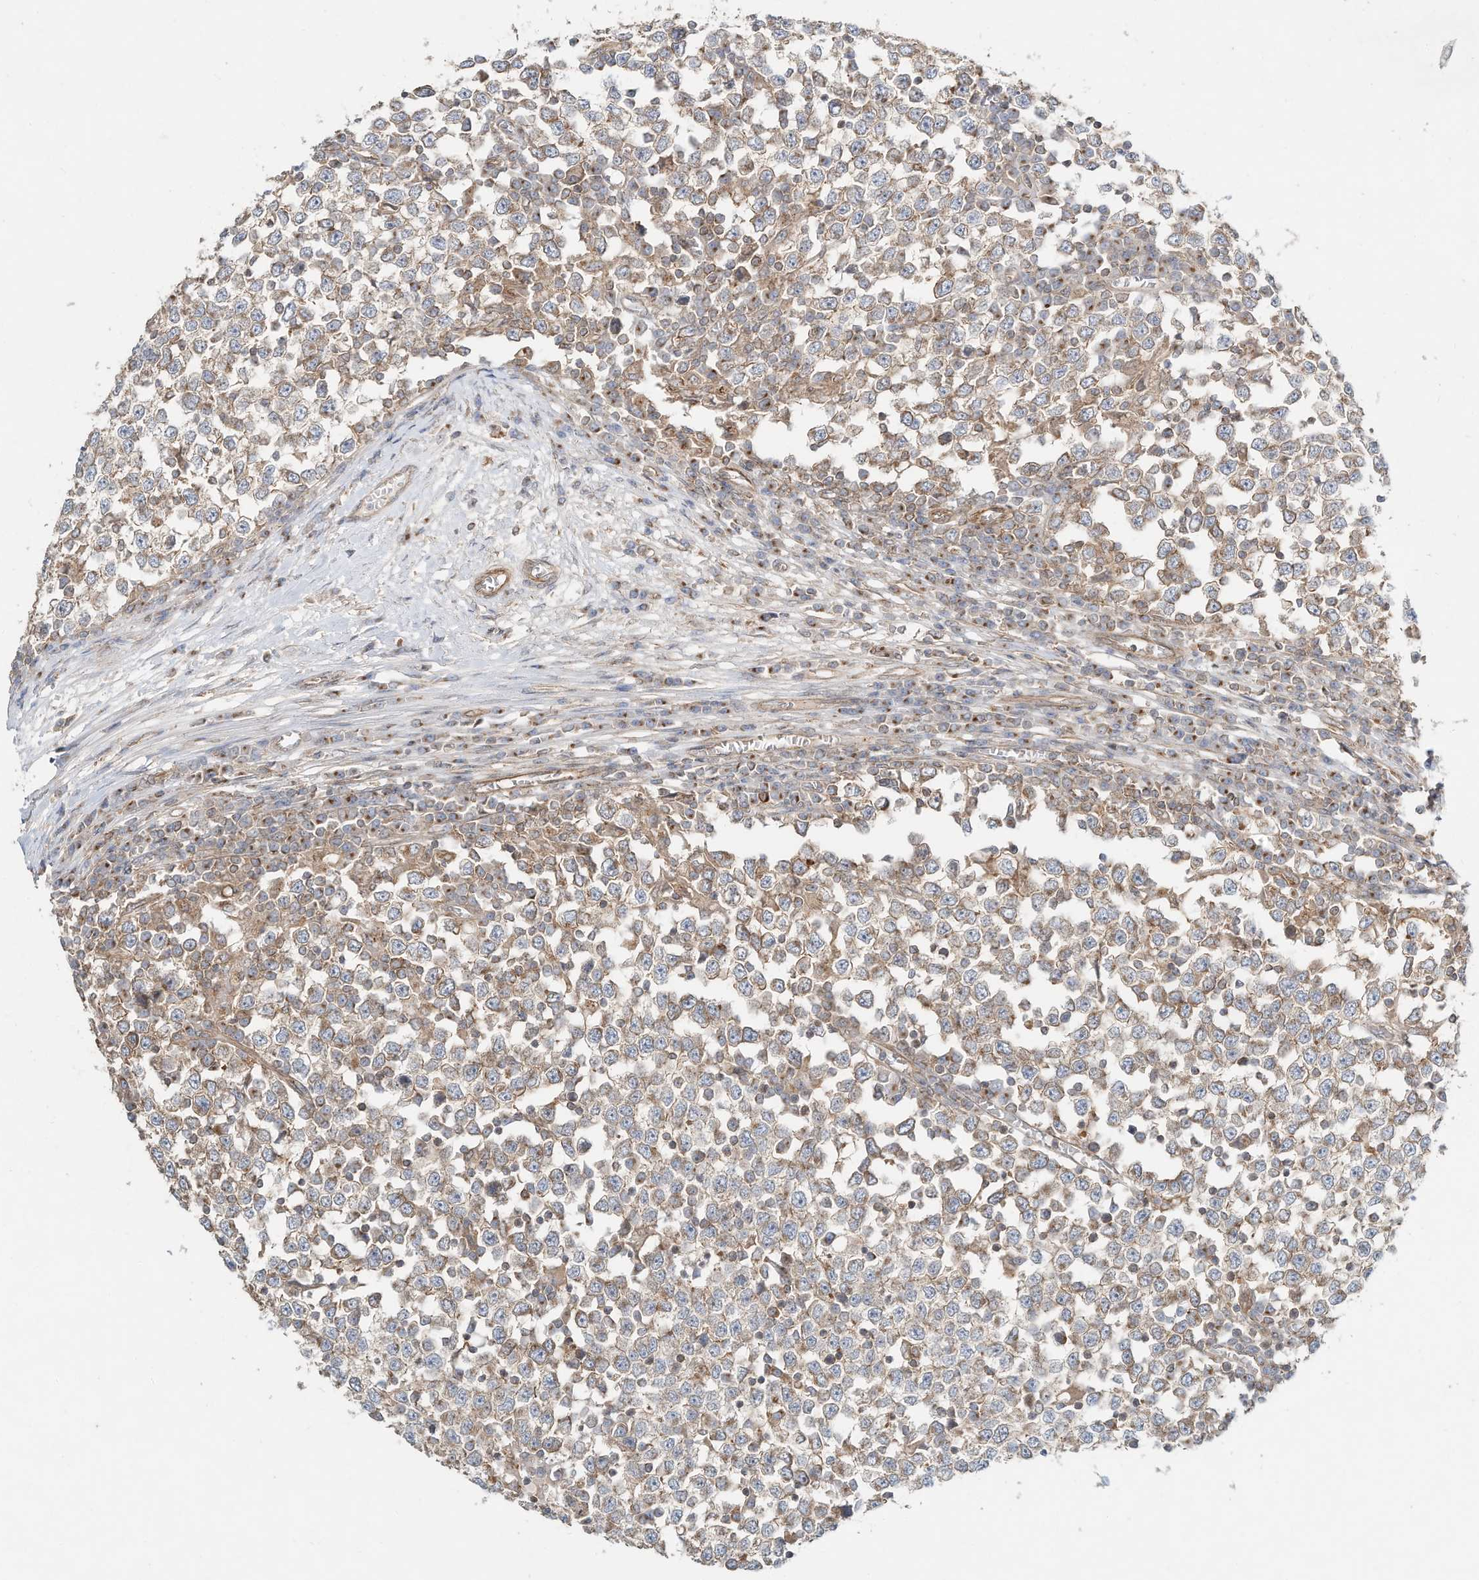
{"staining": {"intensity": "moderate", "quantity": "25%-75%", "location": "cytoplasmic/membranous"}, "tissue": "testis cancer", "cell_type": "Tumor cells", "image_type": "cancer", "snomed": [{"axis": "morphology", "description": "Seminoma, NOS"}, {"axis": "topography", "description": "Testis"}], "caption": "There is medium levels of moderate cytoplasmic/membranous staining in tumor cells of seminoma (testis), as demonstrated by immunohistochemical staining (brown color).", "gene": "CUX1", "patient": {"sex": "male", "age": 65}}